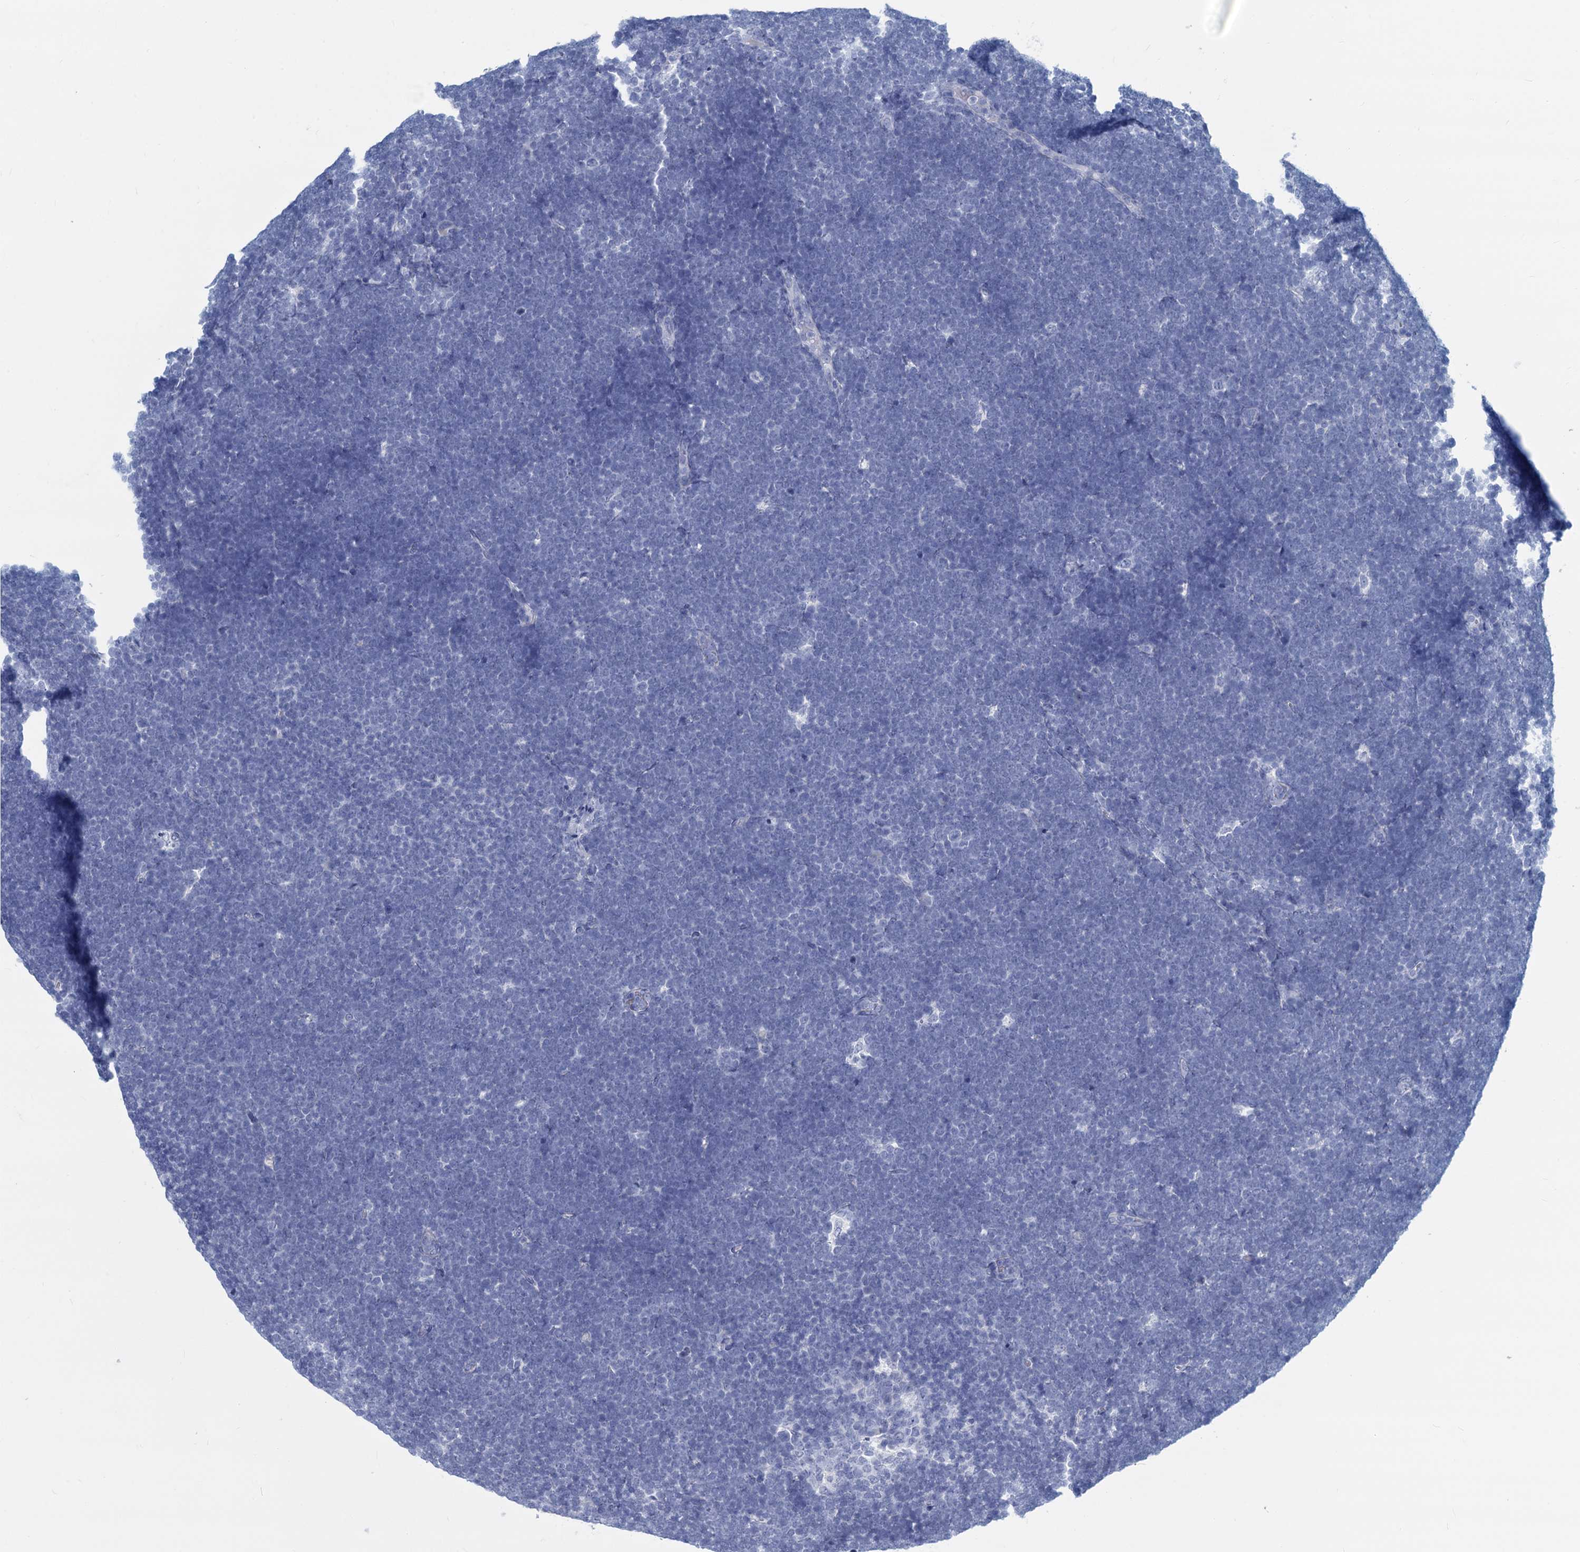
{"staining": {"intensity": "negative", "quantity": "none", "location": "none"}, "tissue": "lymphoma", "cell_type": "Tumor cells", "image_type": "cancer", "snomed": [{"axis": "morphology", "description": "Malignant lymphoma, non-Hodgkin's type, High grade"}, {"axis": "topography", "description": "Lymph node"}], "caption": "Tumor cells show no significant protein expression in lymphoma.", "gene": "GSTM3", "patient": {"sex": "male", "age": 13}}